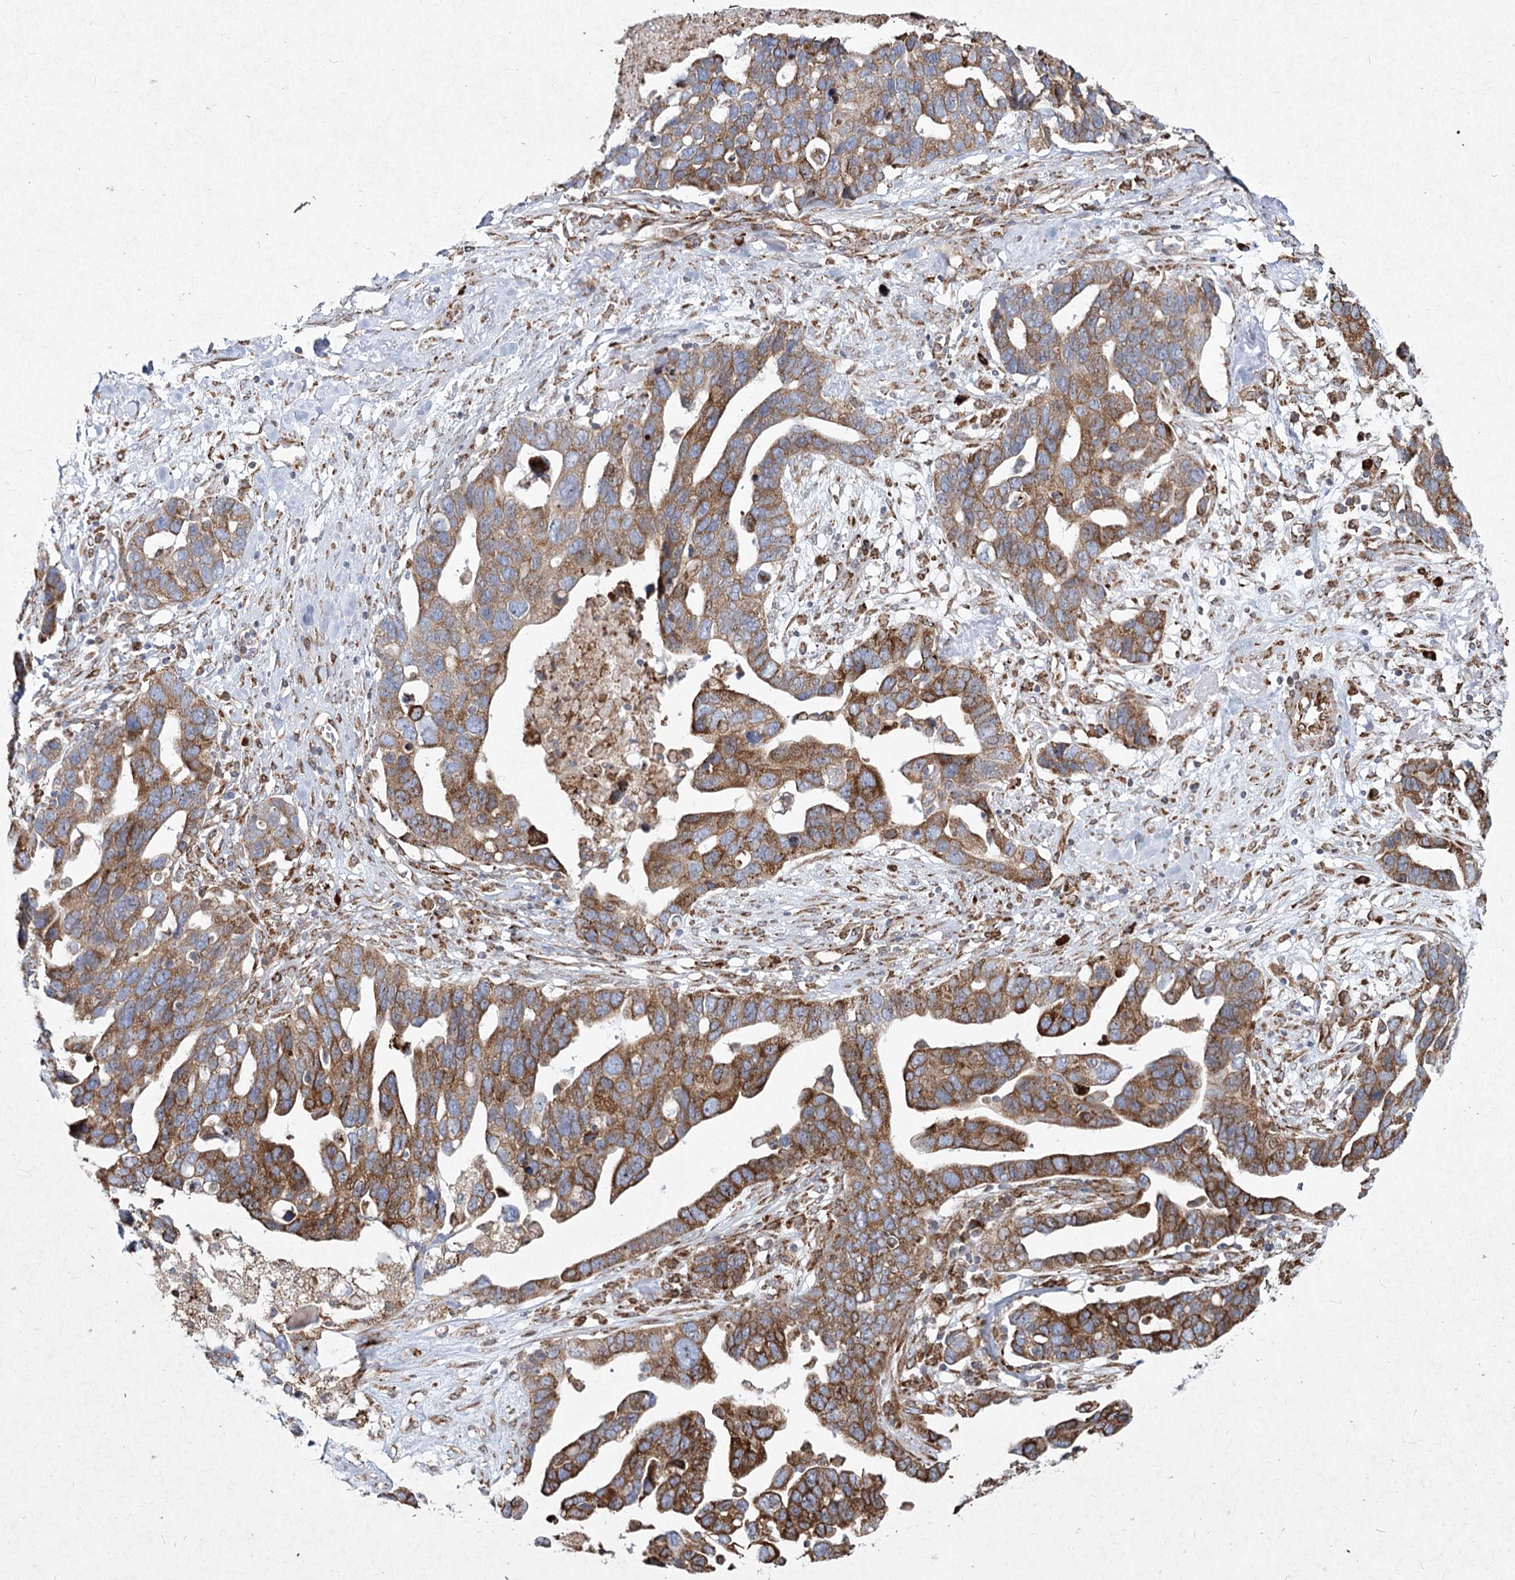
{"staining": {"intensity": "moderate", "quantity": ">75%", "location": "cytoplasmic/membranous"}, "tissue": "ovarian cancer", "cell_type": "Tumor cells", "image_type": "cancer", "snomed": [{"axis": "morphology", "description": "Cystadenocarcinoma, serous, NOS"}, {"axis": "topography", "description": "Ovary"}], "caption": "Immunohistochemistry of human ovarian cancer (serous cystadenocarcinoma) reveals medium levels of moderate cytoplasmic/membranous staining in about >75% of tumor cells. (DAB (3,3'-diaminobenzidine) IHC with brightfield microscopy, high magnification).", "gene": "NHLRC2", "patient": {"sex": "female", "age": 54}}